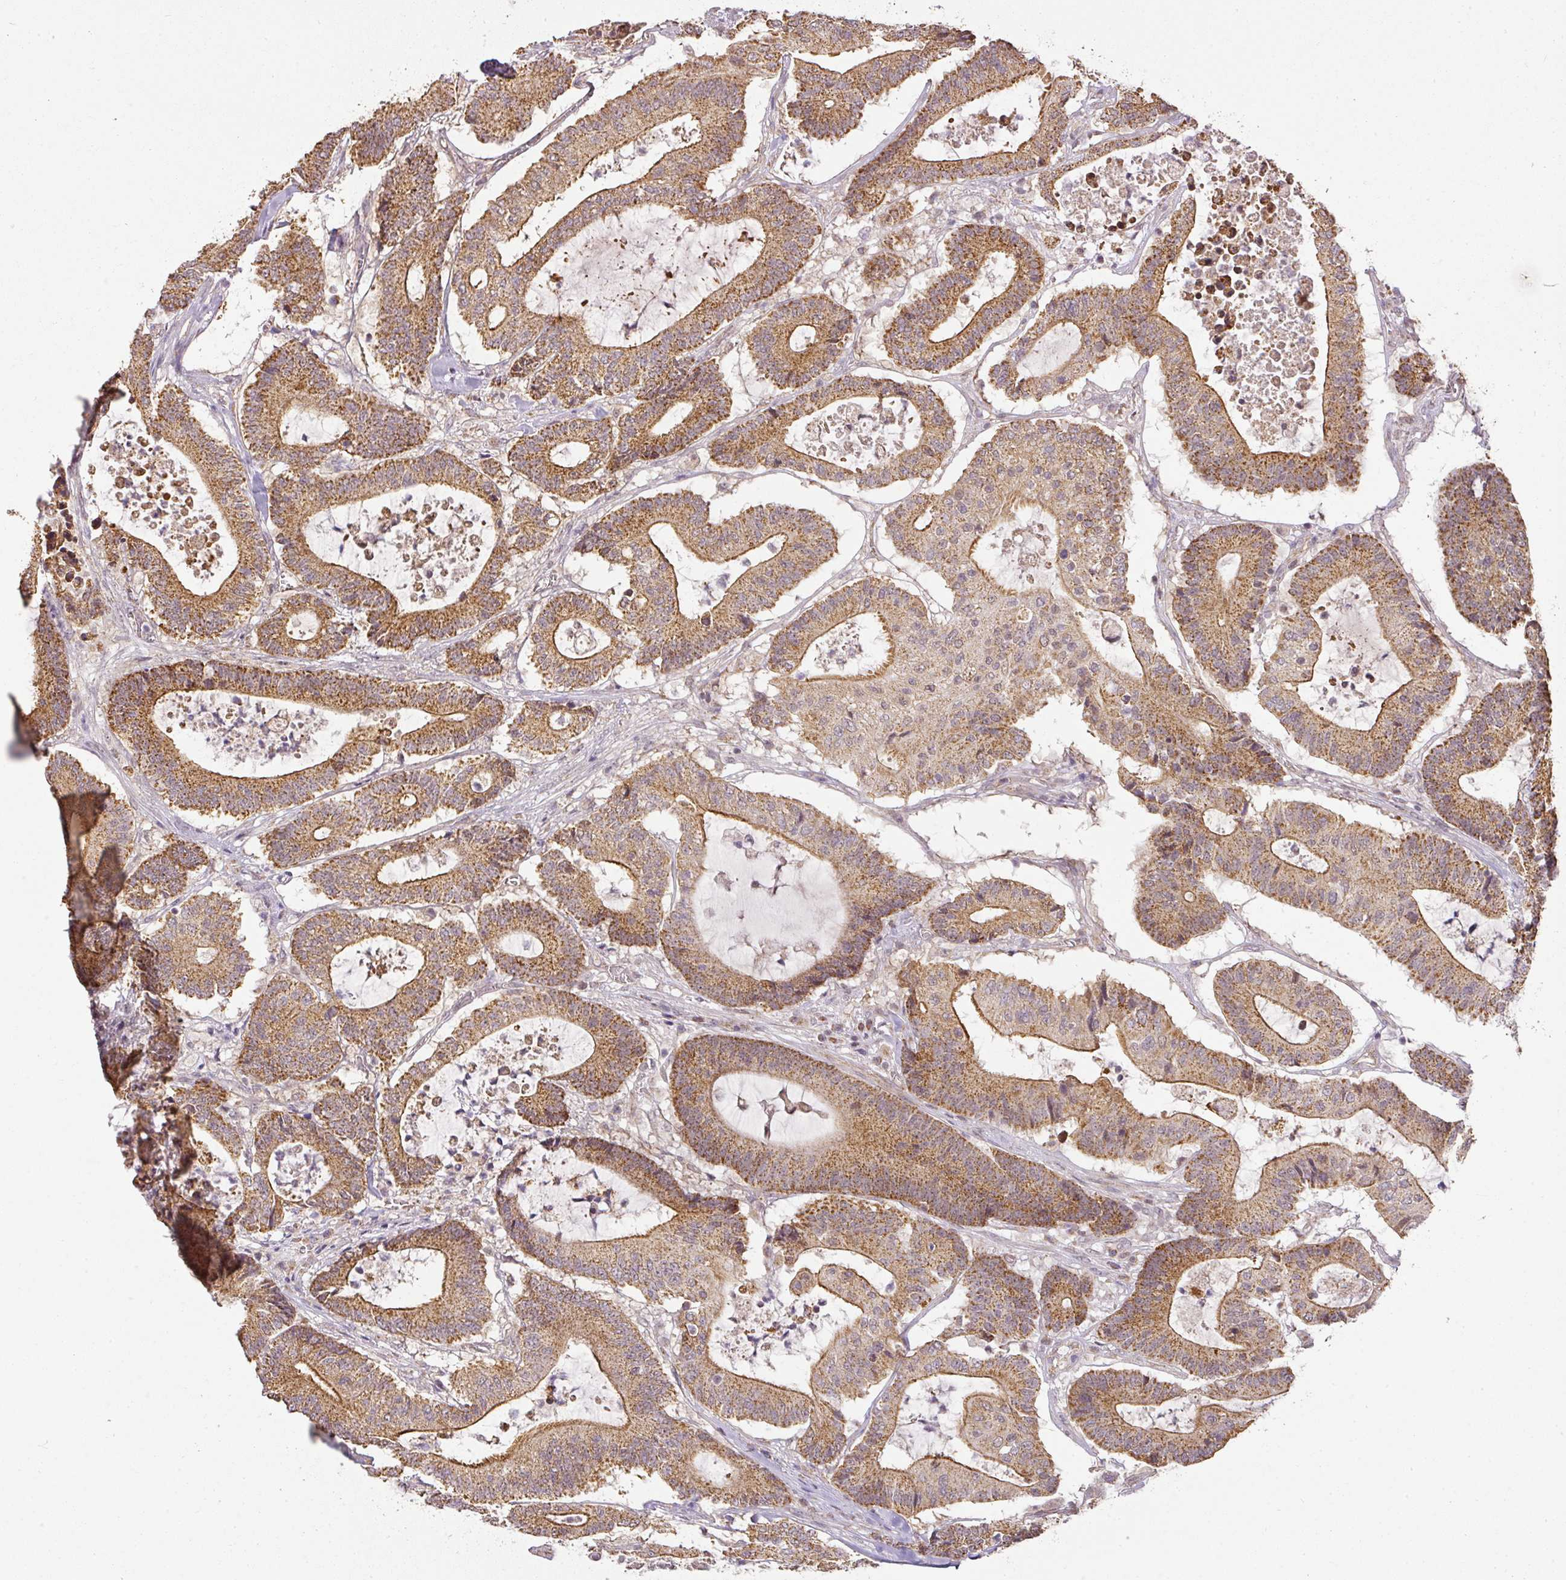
{"staining": {"intensity": "moderate", "quantity": ">75%", "location": "cytoplasmic/membranous"}, "tissue": "colorectal cancer", "cell_type": "Tumor cells", "image_type": "cancer", "snomed": [{"axis": "morphology", "description": "Adenocarcinoma, NOS"}, {"axis": "topography", "description": "Colon"}], "caption": "Human colorectal adenocarcinoma stained with a brown dye exhibits moderate cytoplasmic/membranous positive positivity in about >75% of tumor cells.", "gene": "MYOM2", "patient": {"sex": "female", "age": 84}}